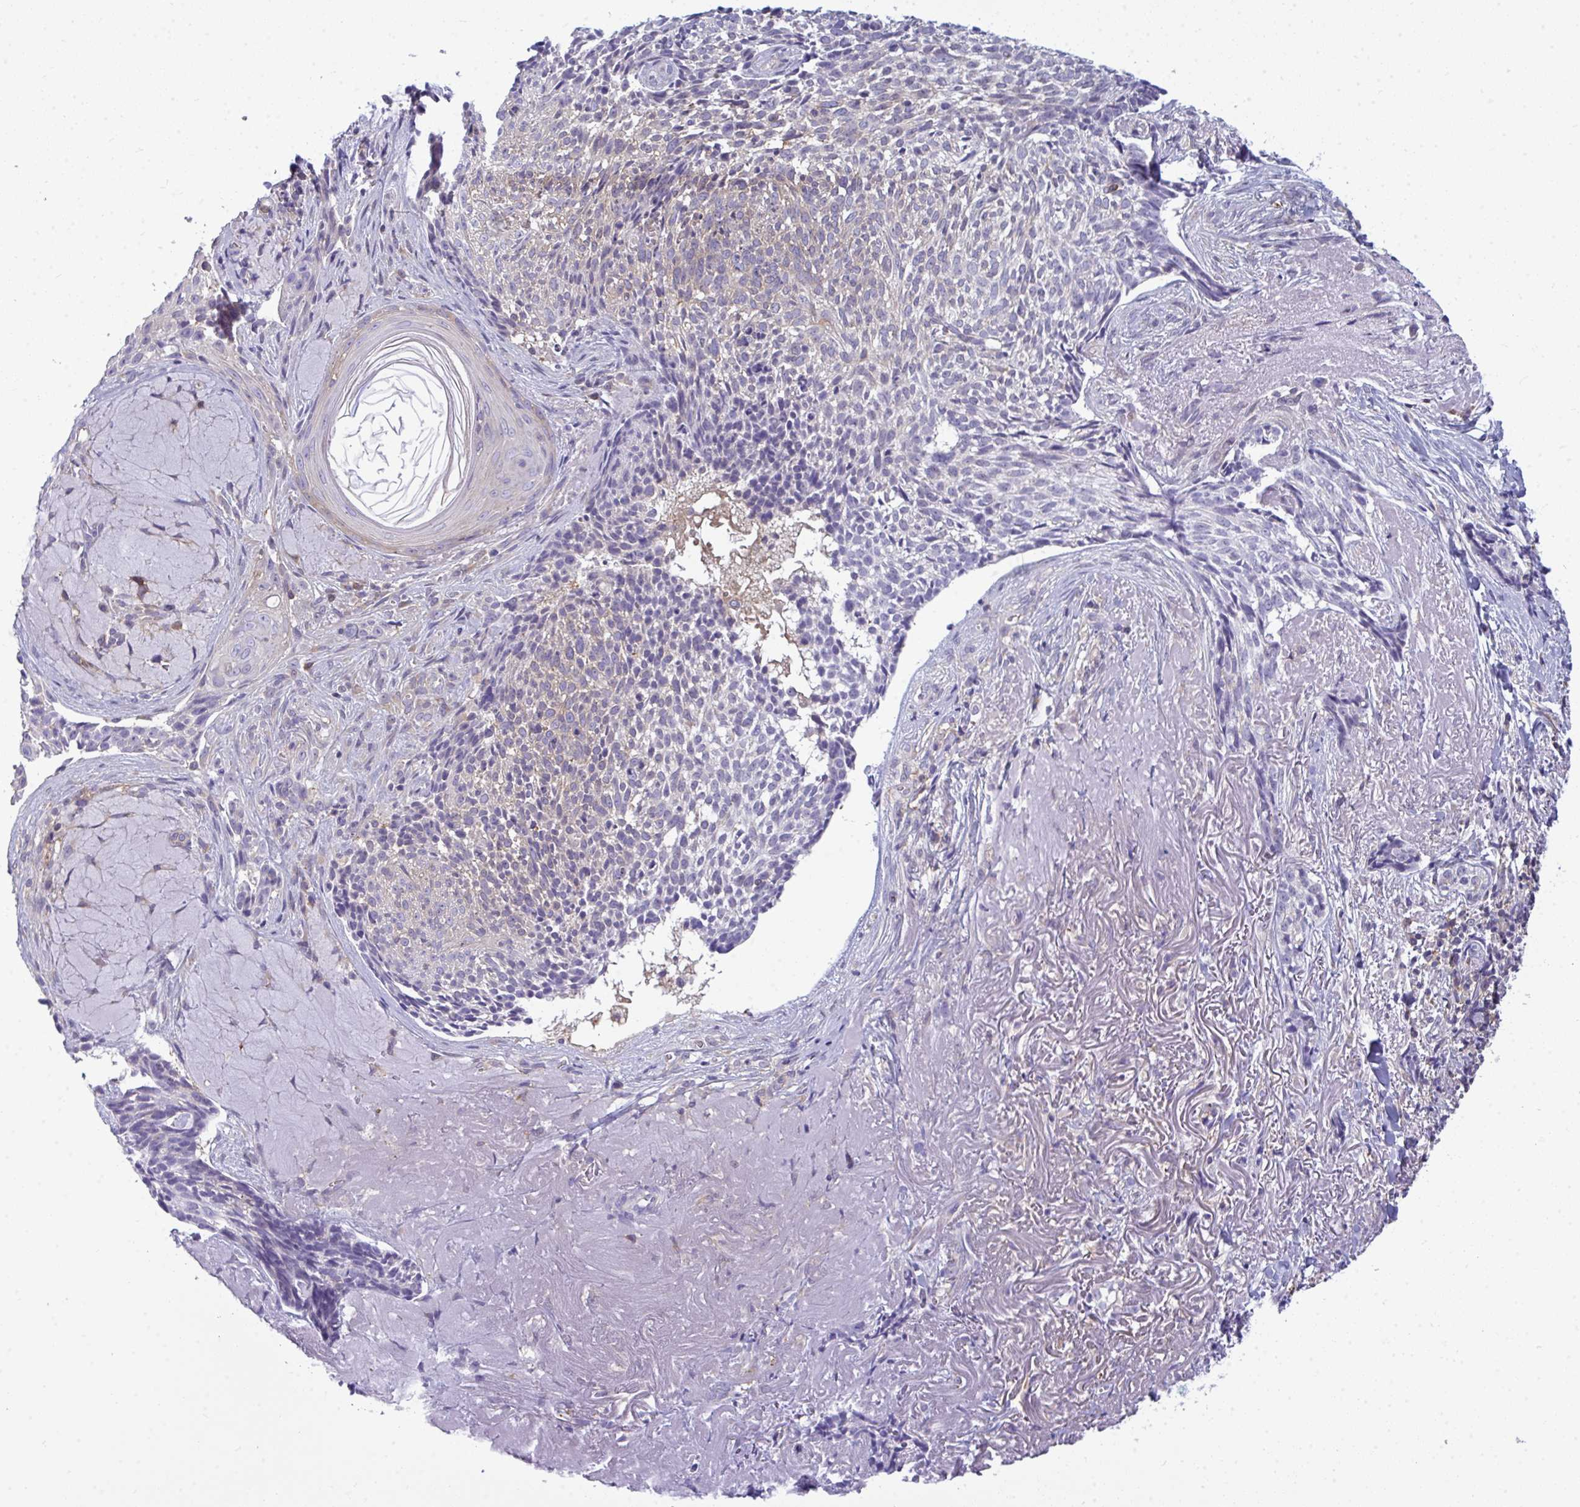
{"staining": {"intensity": "weak", "quantity": "<25%", "location": "cytoplasmic/membranous"}, "tissue": "skin cancer", "cell_type": "Tumor cells", "image_type": "cancer", "snomed": [{"axis": "morphology", "description": "Basal cell carcinoma"}, {"axis": "topography", "description": "Skin"}, {"axis": "topography", "description": "Skin of face"}], "caption": "Immunohistochemistry of human skin basal cell carcinoma demonstrates no expression in tumor cells. (Brightfield microscopy of DAB (3,3'-diaminobenzidine) IHC at high magnification).", "gene": "SLC30A6", "patient": {"sex": "female", "age": 95}}